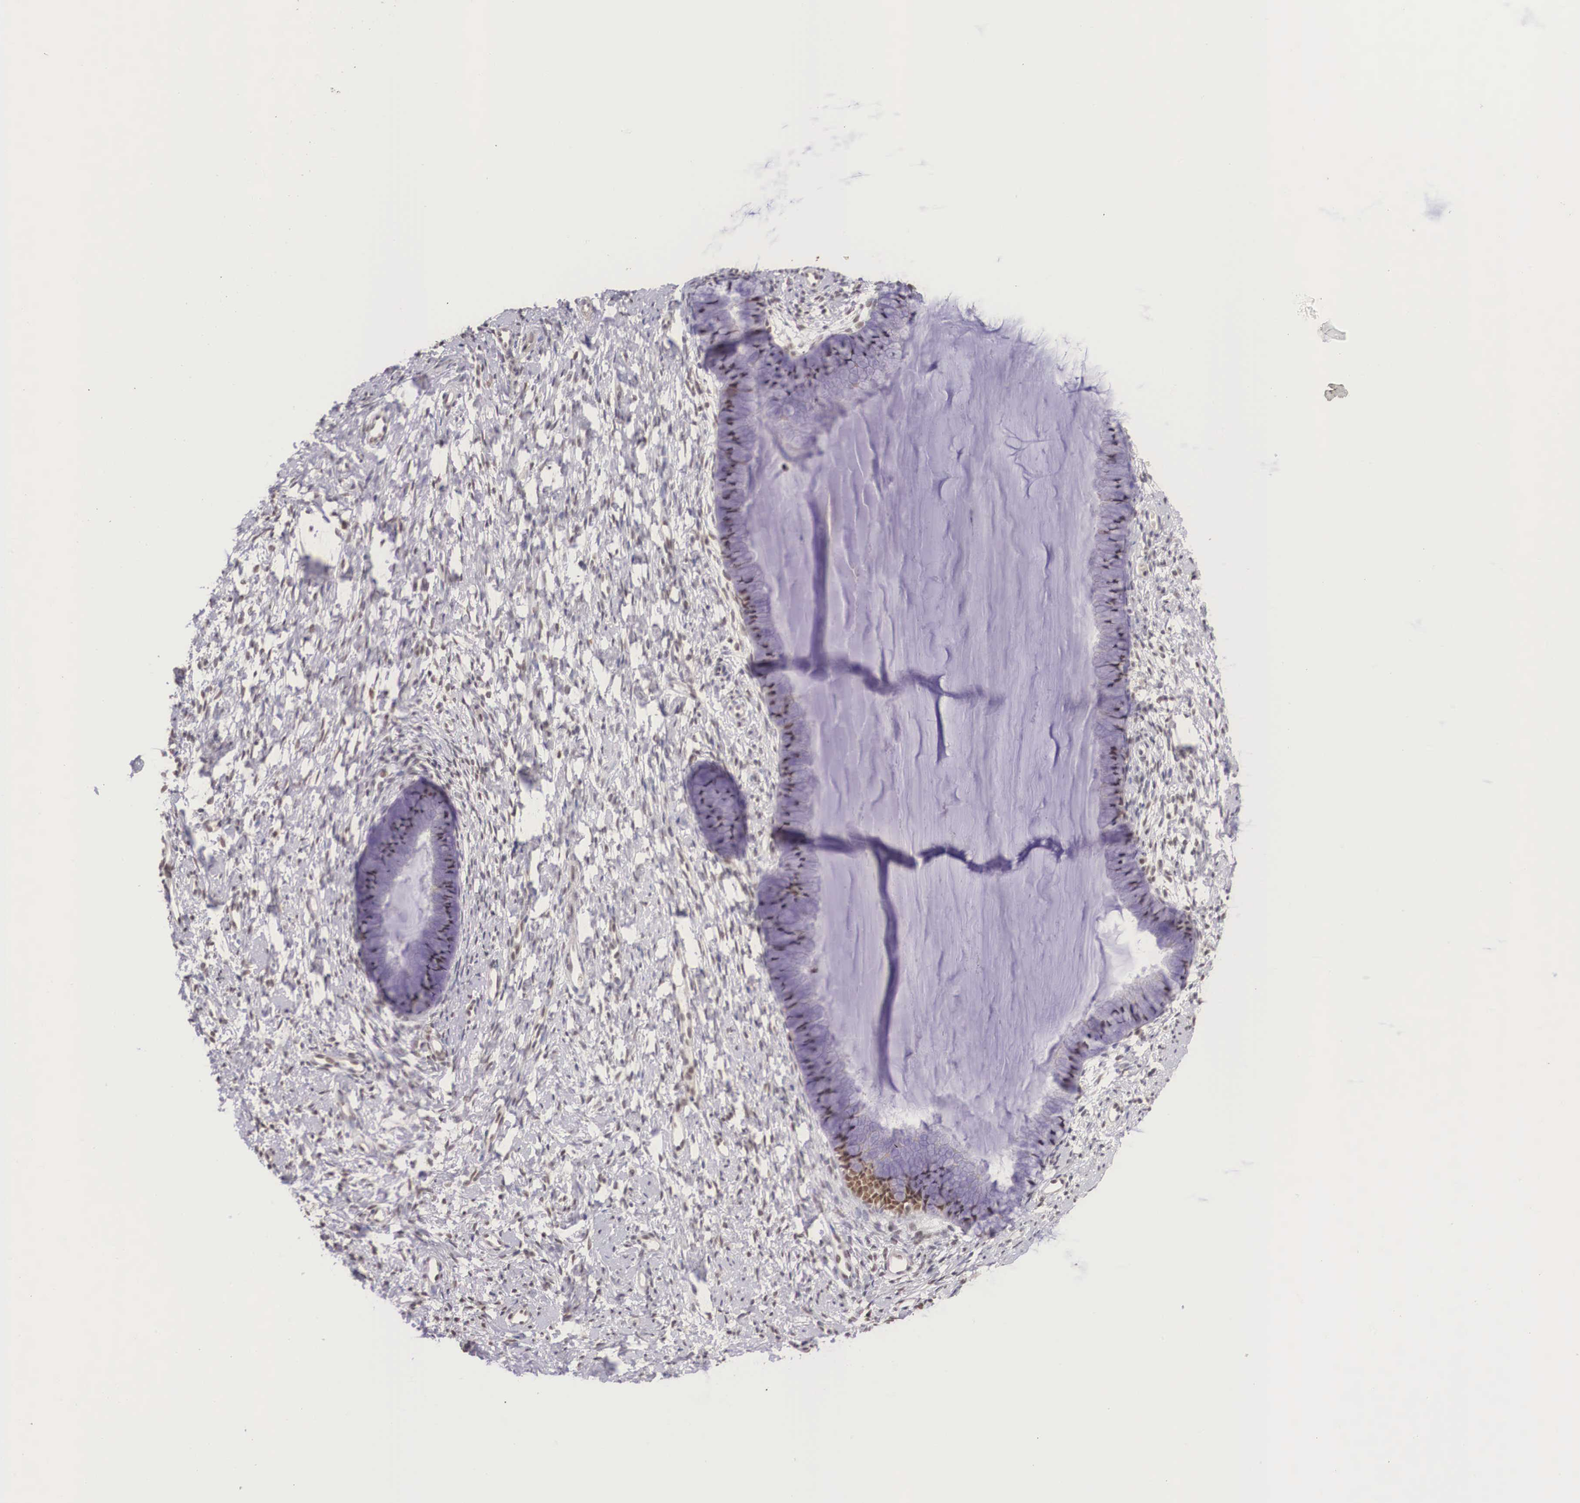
{"staining": {"intensity": "weak", "quantity": ">75%", "location": "nuclear"}, "tissue": "cervix", "cell_type": "Glandular cells", "image_type": "normal", "snomed": [{"axis": "morphology", "description": "Normal tissue, NOS"}, {"axis": "topography", "description": "Cervix"}], "caption": "Immunohistochemical staining of unremarkable human cervix demonstrates >75% levels of weak nuclear protein positivity in approximately >75% of glandular cells.", "gene": "ZNF275", "patient": {"sex": "female", "age": 82}}